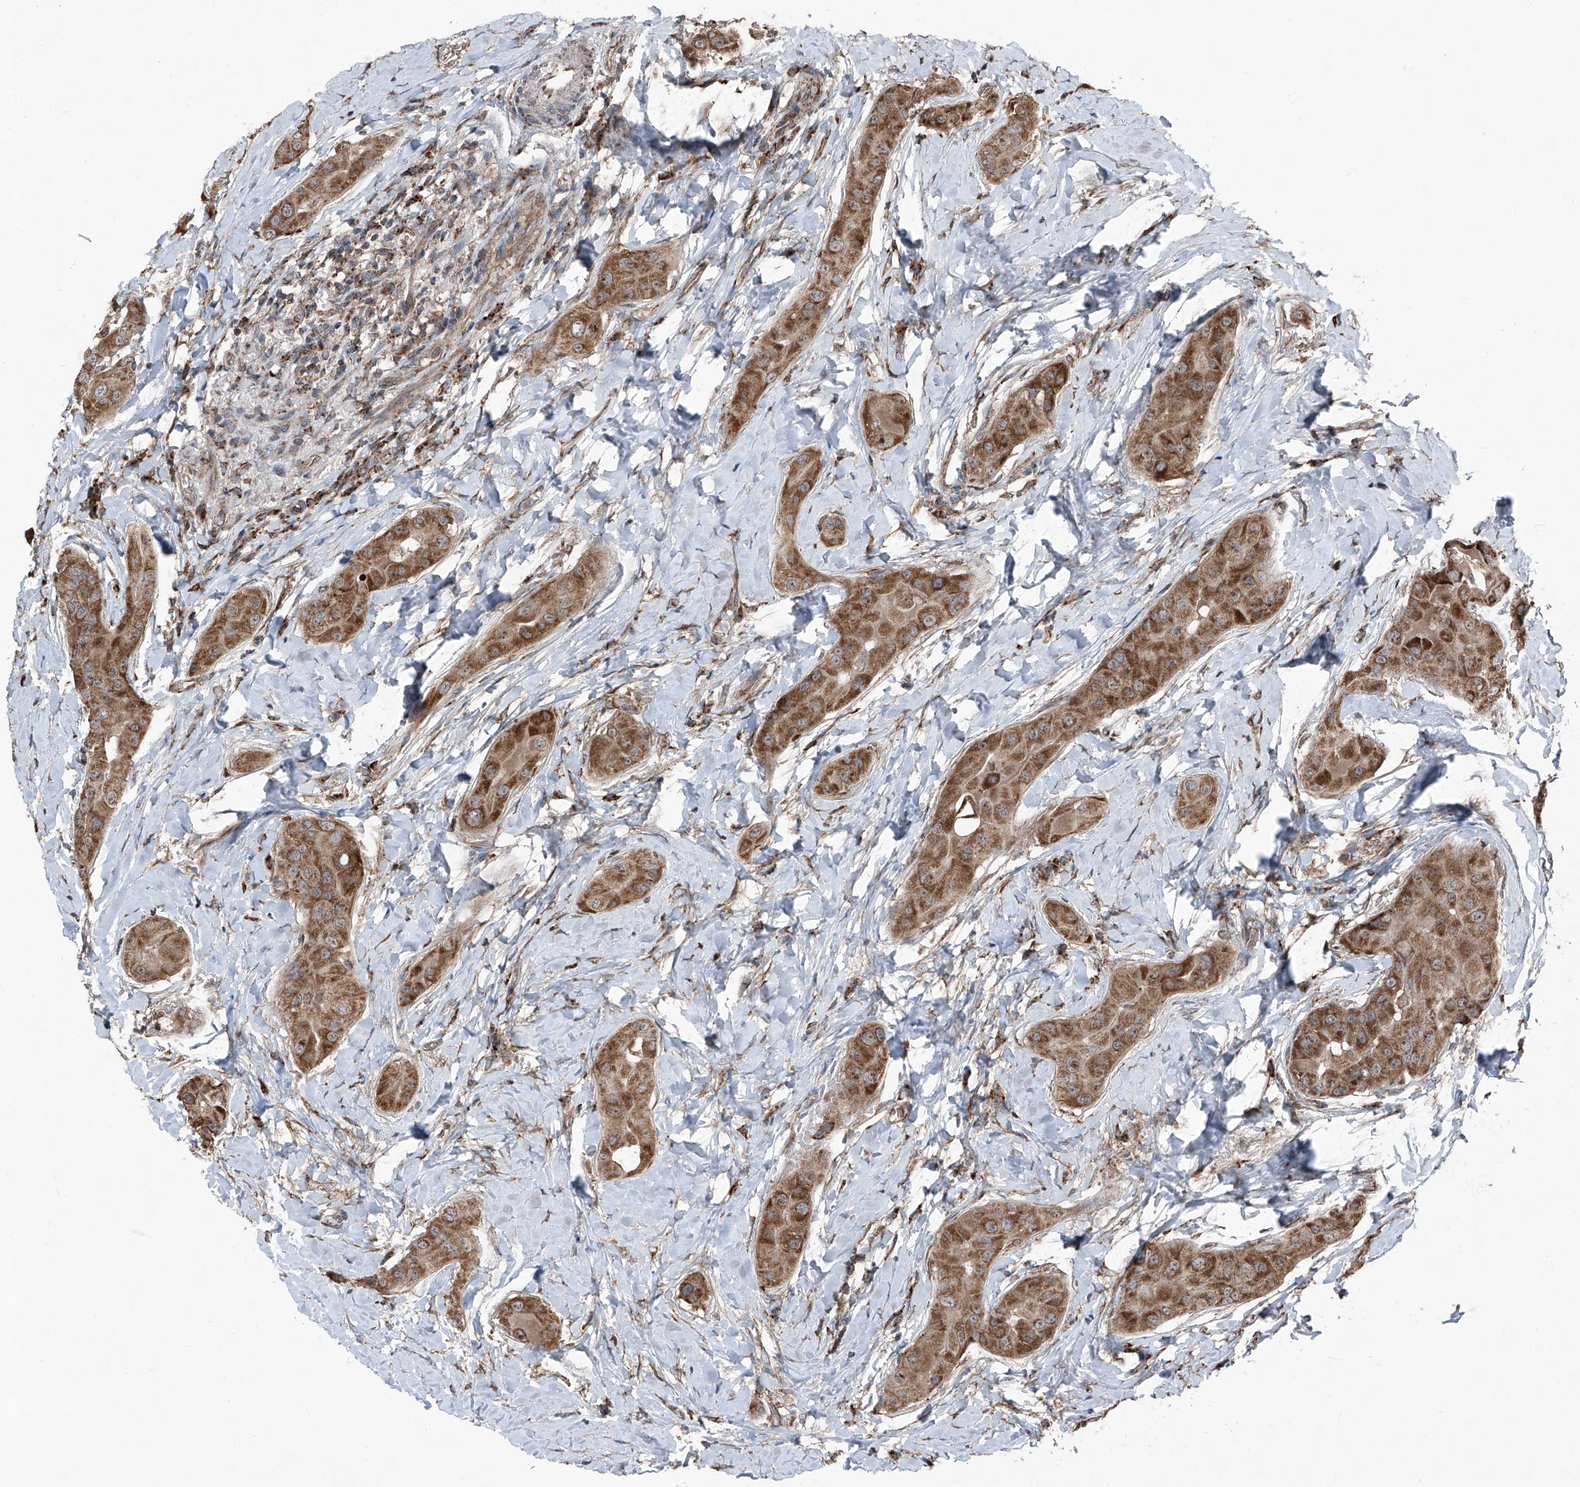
{"staining": {"intensity": "strong", "quantity": ">75%", "location": "cytoplasmic/membranous"}, "tissue": "thyroid cancer", "cell_type": "Tumor cells", "image_type": "cancer", "snomed": [{"axis": "morphology", "description": "Papillary adenocarcinoma, NOS"}, {"axis": "topography", "description": "Thyroid gland"}], "caption": "Approximately >75% of tumor cells in human thyroid papillary adenocarcinoma exhibit strong cytoplasmic/membranous protein staining as visualized by brown immunohistochemical staining.", "gene": "LIMK1", "patient": {"sex": "male", "age": 33}}